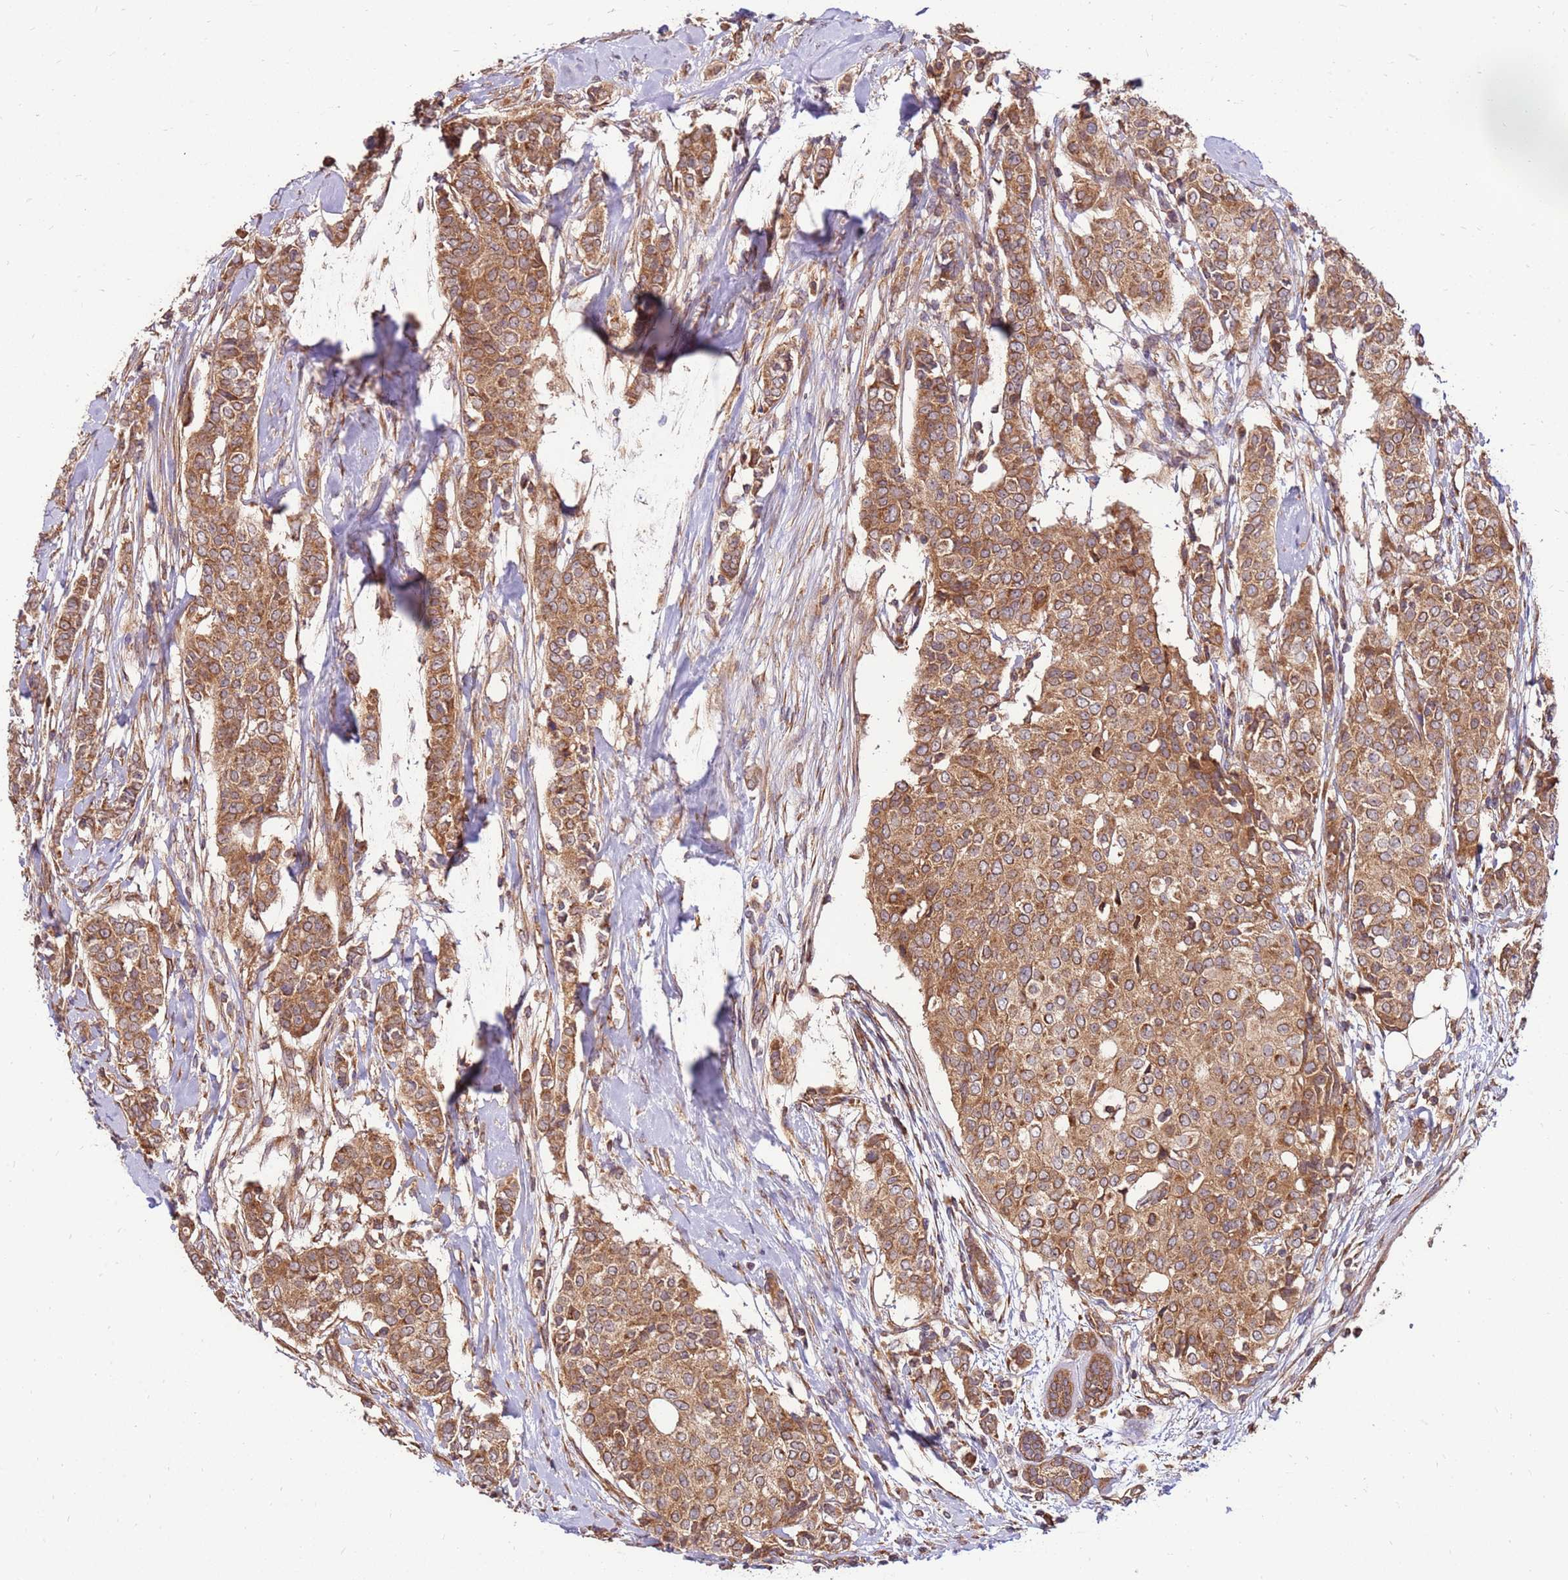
{"staining": {"intensity": "moderate", "quantity": ">75%", "location": "cytoplasmic/membranous"}, "tissue": "breast cancer", "cell_type": "Tumor cells", "image_type": "cancer", "snomed": [{"axis": "morphology", "description": "Lobular carcinoma"}, {"axis": "topography", "description": "Breast"}], "caption": "Breast cancer (lobular carcinoma) stained for a protein (brown) displays moderate cytoplasmic/membranous positive positivity in about >75% of tumor cells.", "gene": "SLC44A5", "patient": {"sex": "female", "age": 51}}